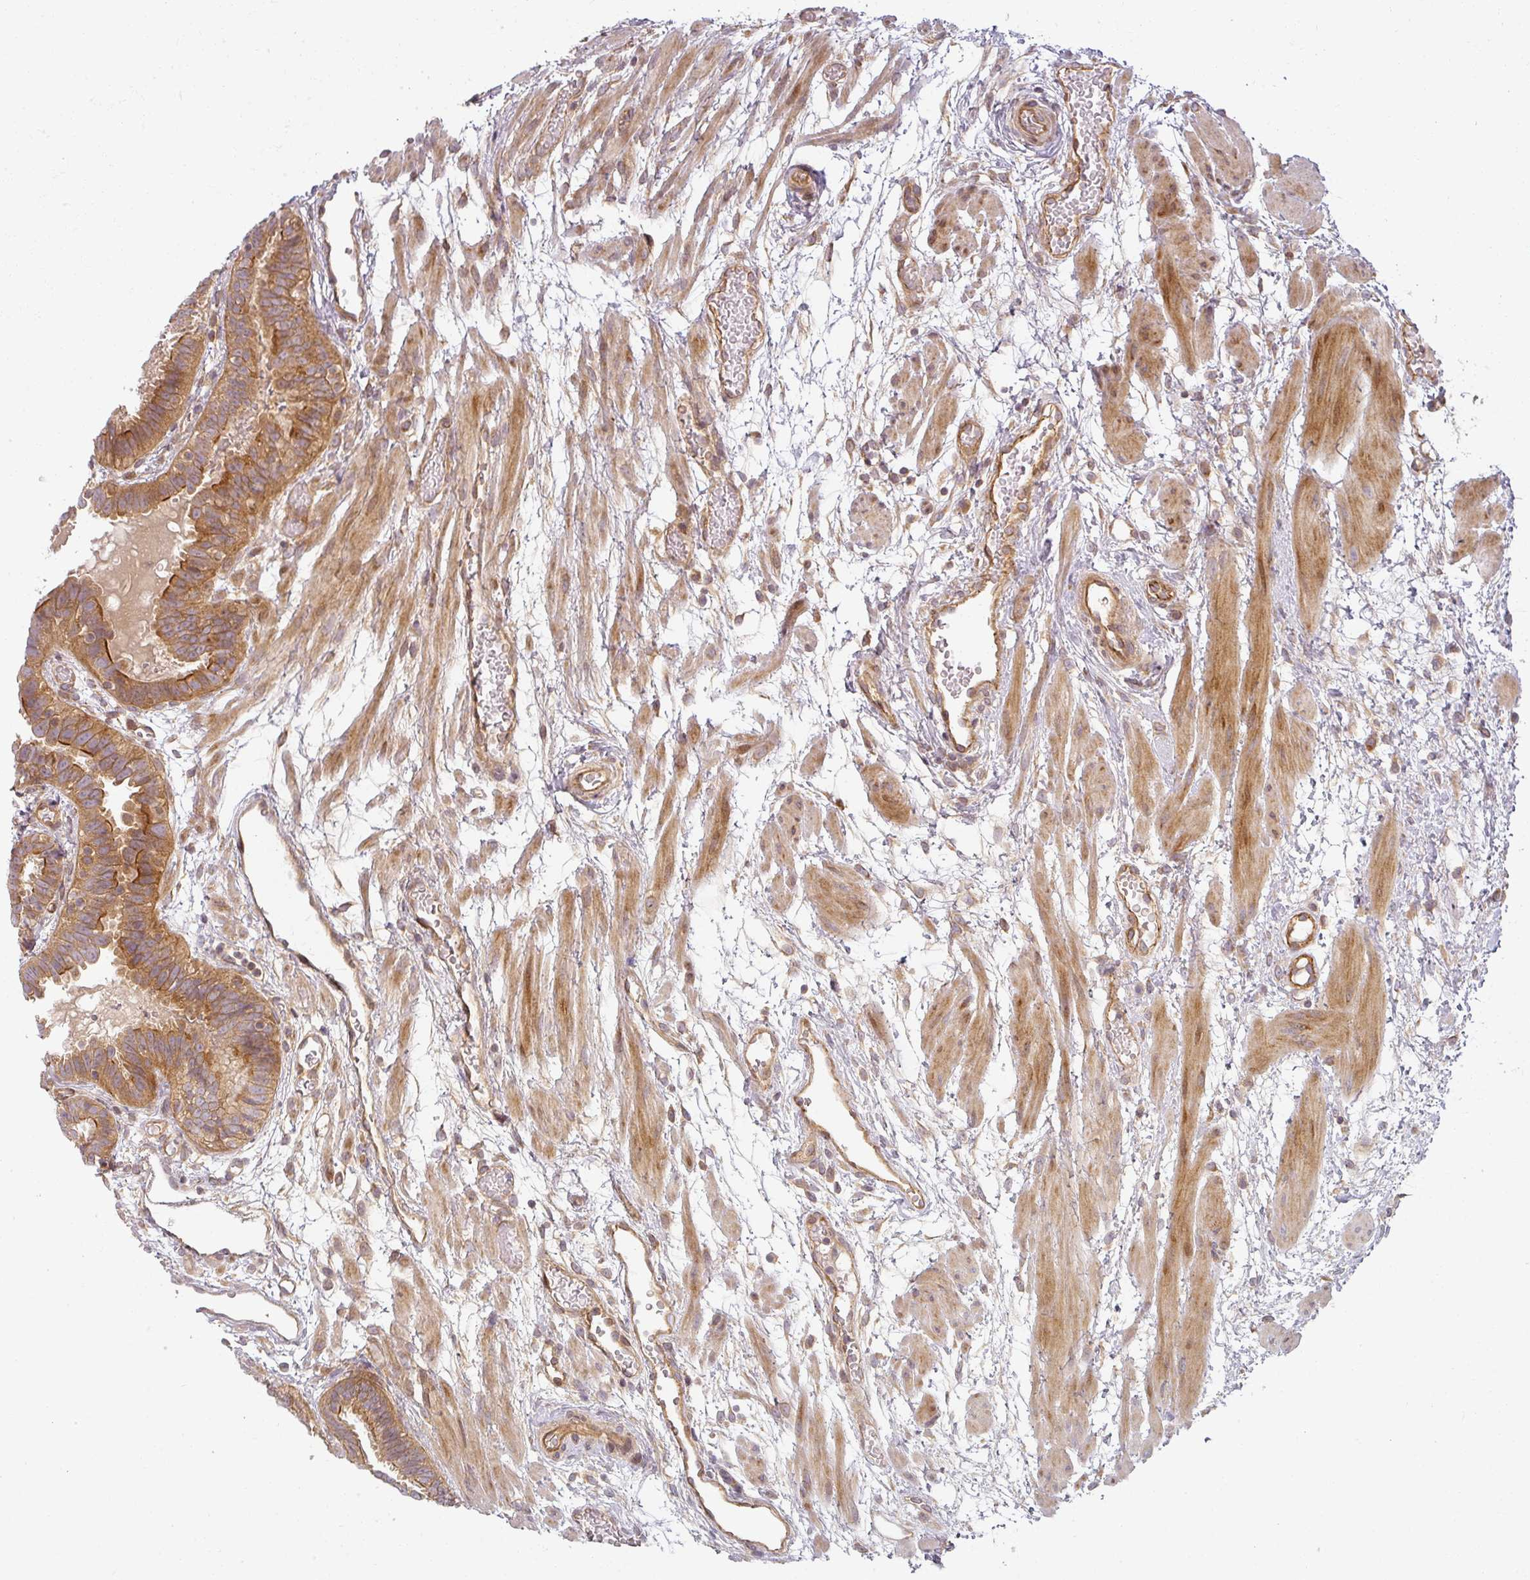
{"staining": {"intensity": "moderate", "quantity": ">75%", "location": "cytoplasmic/membranous"}, "tissue": "fallopian tube", "cell_type": "Glandular cells", "image_type": "normal", "snomed": [{"axis": "morphology", "description": "Normal tissue, NOS"}, {"axis": "topography", "description": "Fallopian tube"}], "caption": "Immunohistochemistry image of normal fallopian tube: human fallopian tube stained using IHC displays medium levels of moderate protein expression localized specifically in the cytoplasmic/membranous of glandular cells, appearing as a cytoplasmic/membranous brown color.", "gene": "CNOT1", "patient": {"sex": "female", "age": 37}}